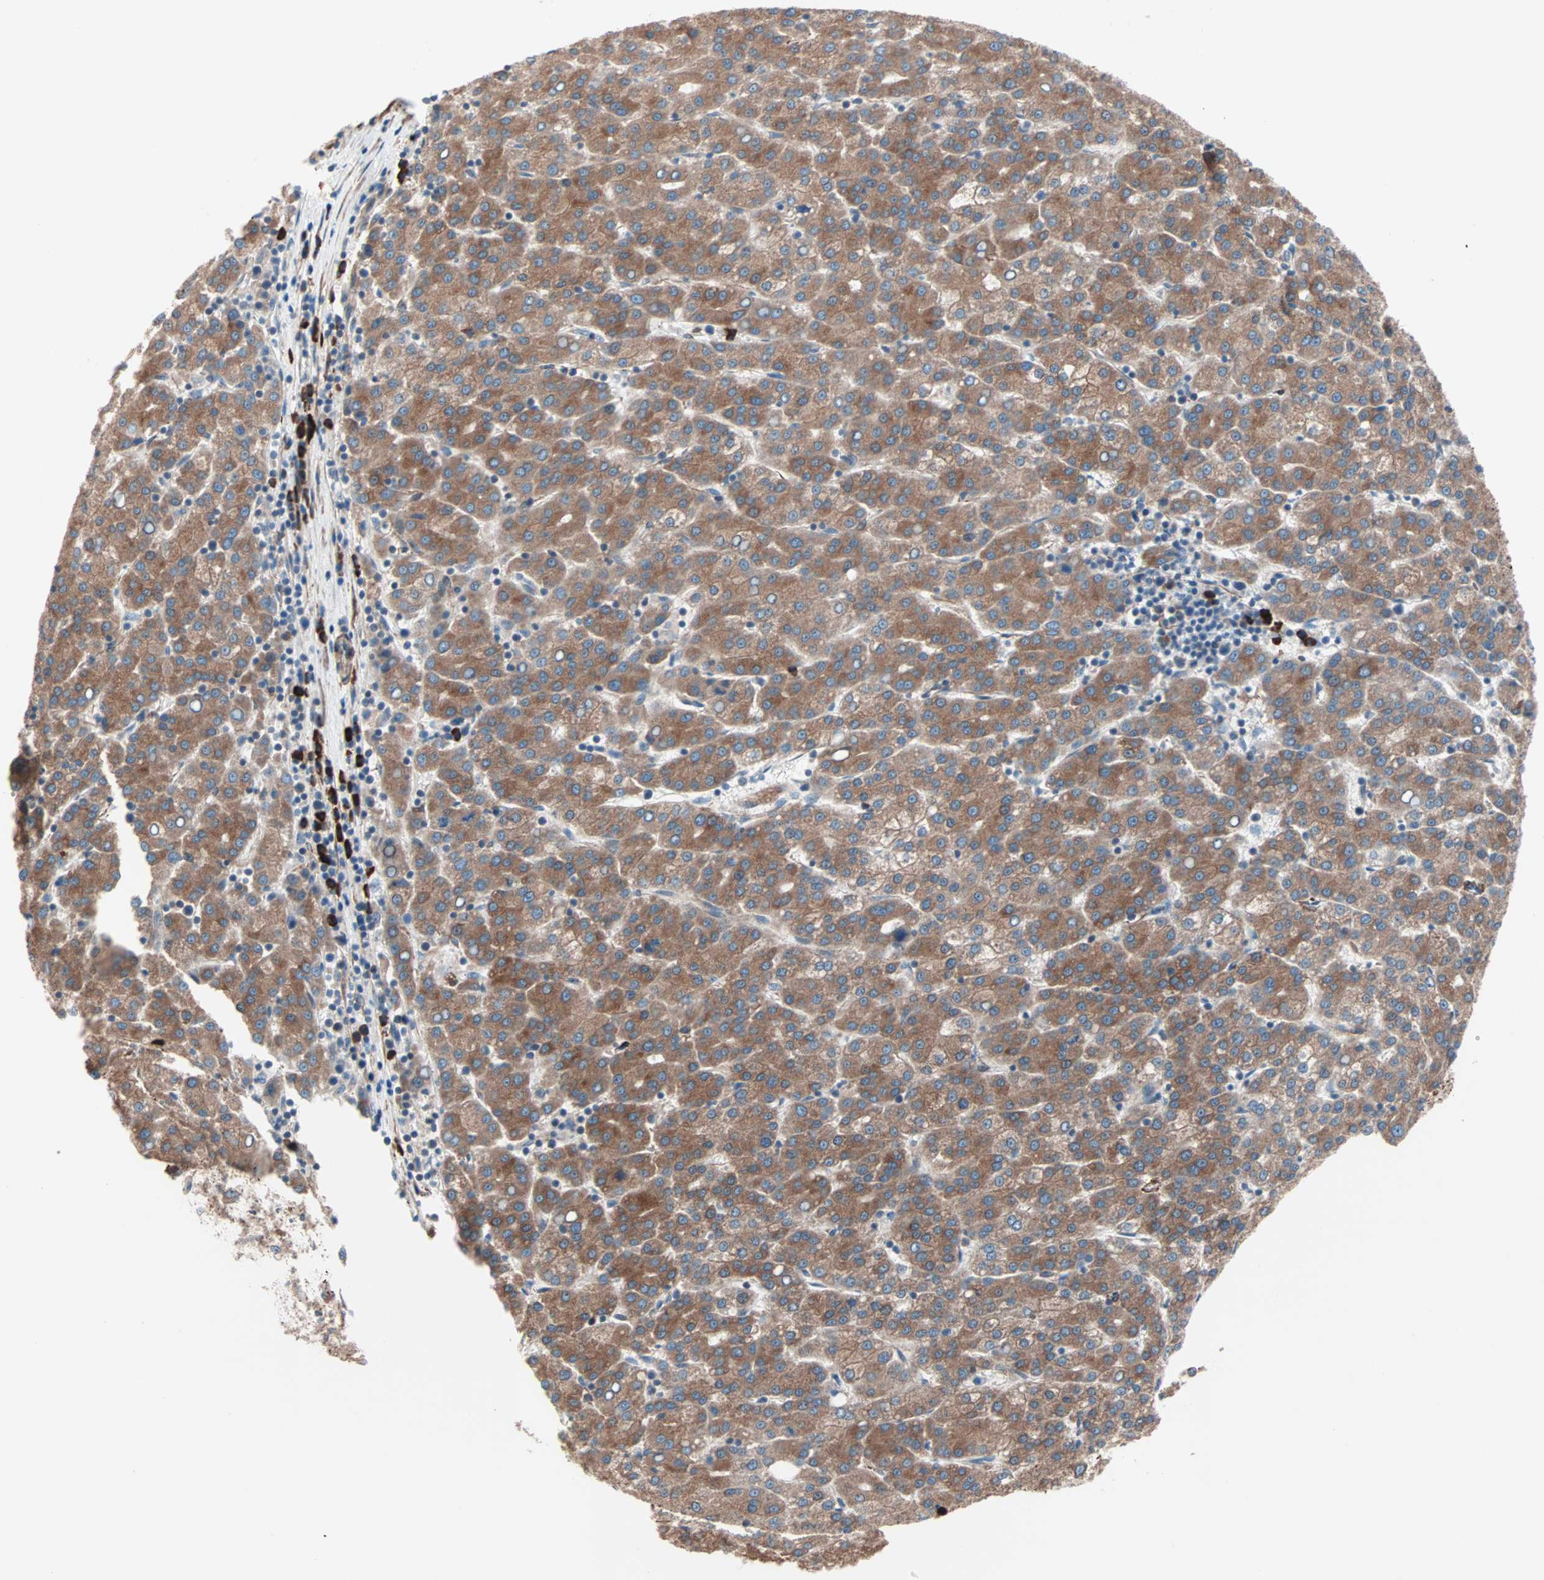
{"staining": {"intensity": "strong", "quantity": ">75%", "location": "cytoplasmic/membranous"}, "tissue": "liver cancer", "cell_type": "Tumor cells", "image_type": "cancer", "snomed": [{"axis": "morphology", "description": "Carcinoma, Hepatocellular, NOS"}, {"axis": "topography", "description": "Liver"}], "caption": "Hepatocellular carcinoma (liver) stained with a brown dye exhibits strong cytoplasmic/membranous positive staining in about >75% of tumor cells.", "gene": "ALG5", "patient": {"sex": "female", "age": 58}}